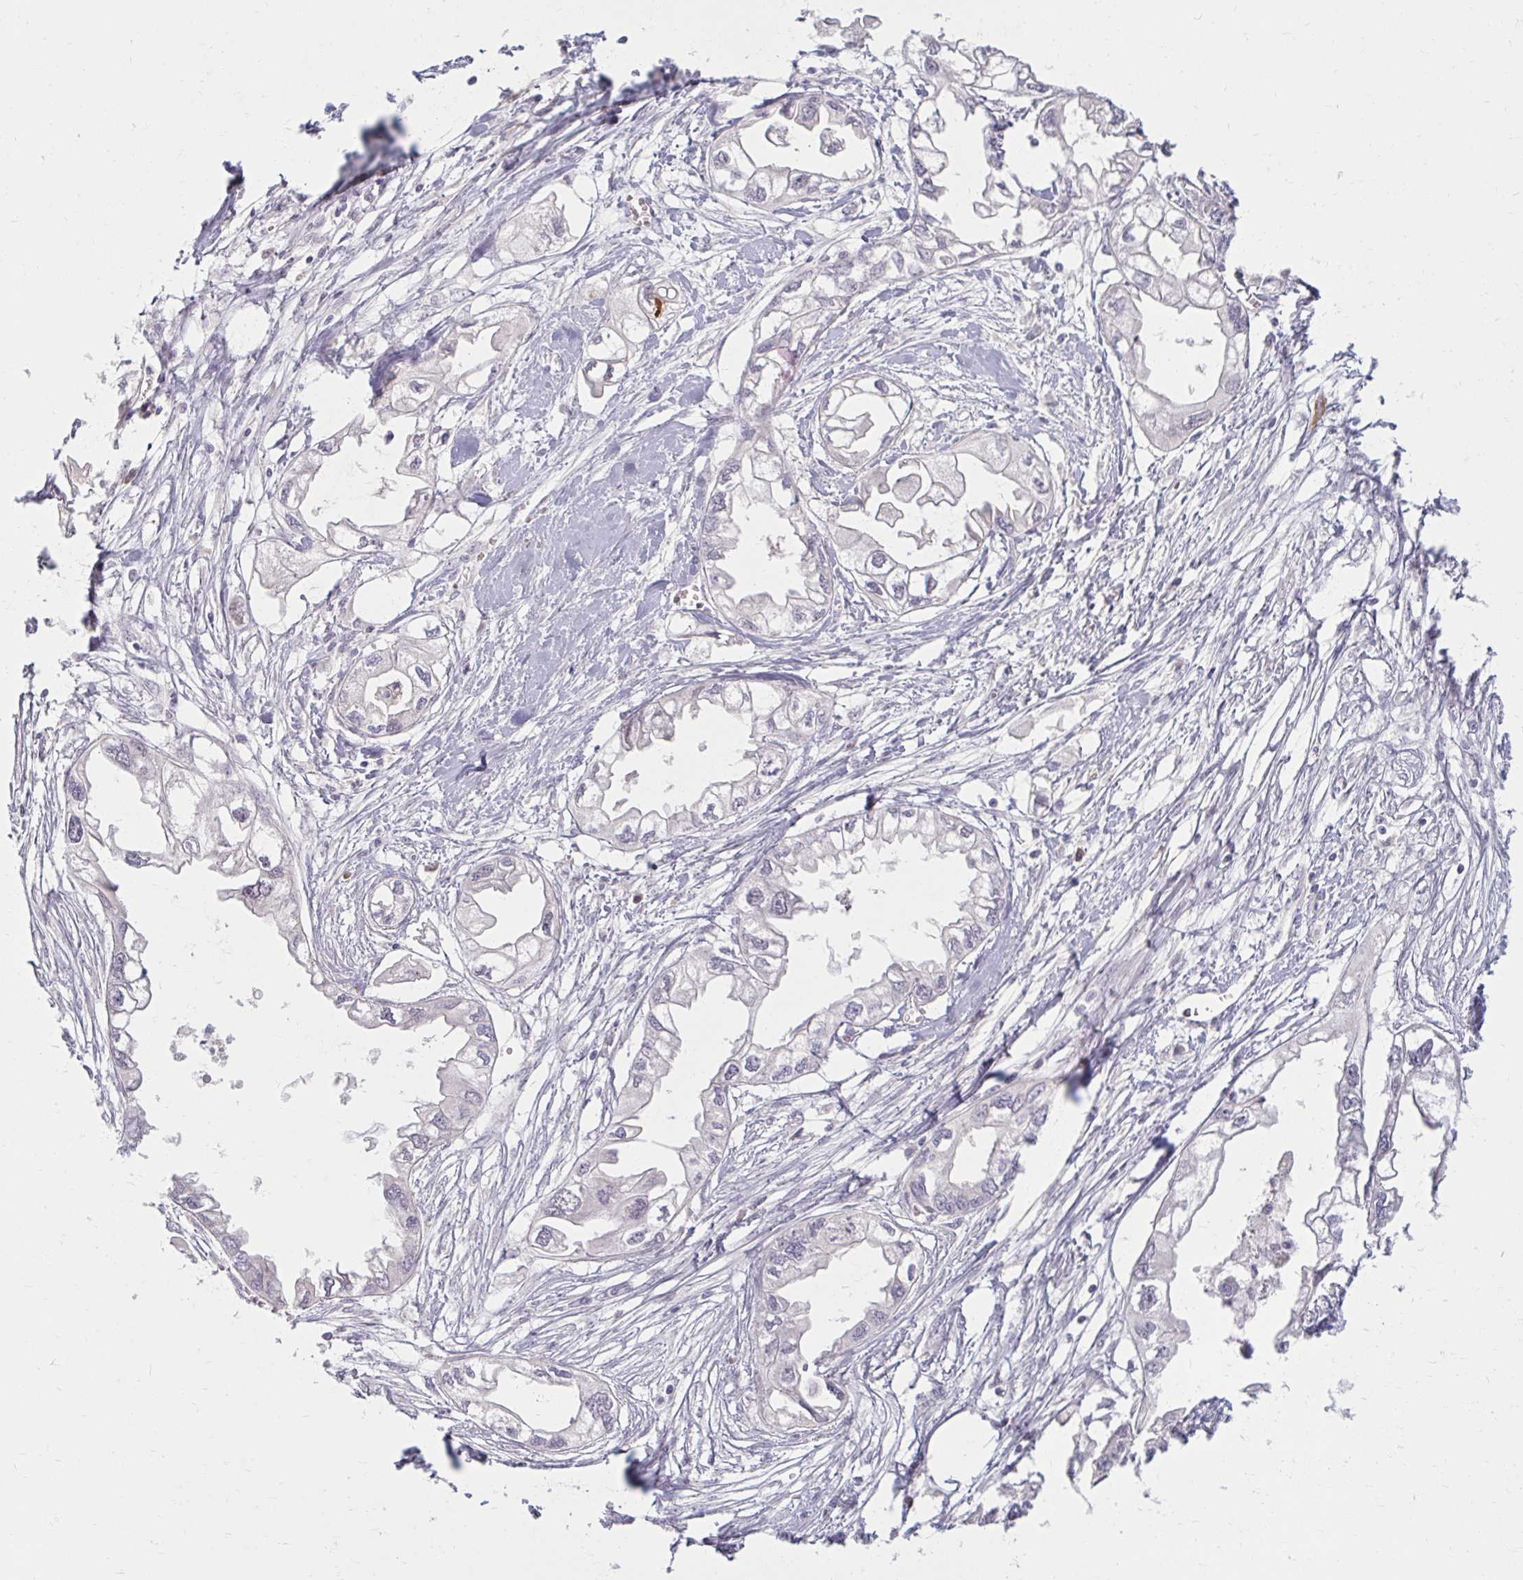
{"staining": {"intensity": "negative", "quantity": "none", "location": "none"}, "tissue": "endometrial cancer", "cell_type": "Tumor cells", "image_type": "cancer", "snomed": [{"axis": "morphology", "description": "Adenocarcinoma, NOS"}, {"axis": "morphology", "description": "Adenocarcinoma, metastatic, NOS"}, {"axis": "topography", "description": "Adipose tissue"}, {"axis": "topography", "description": "Endometrium"}], "caption": "Immunohistochemistry (IHC) photomicrograph of neoplastic tissue: human endometrial cancer (adenocarcinoma) stained with DAB (3,3'-diaminobenzidine) exhibits no significant protein expression in tumor cells.", "gene": "DDN", "patient": {"sex": "female", "age": 67}}